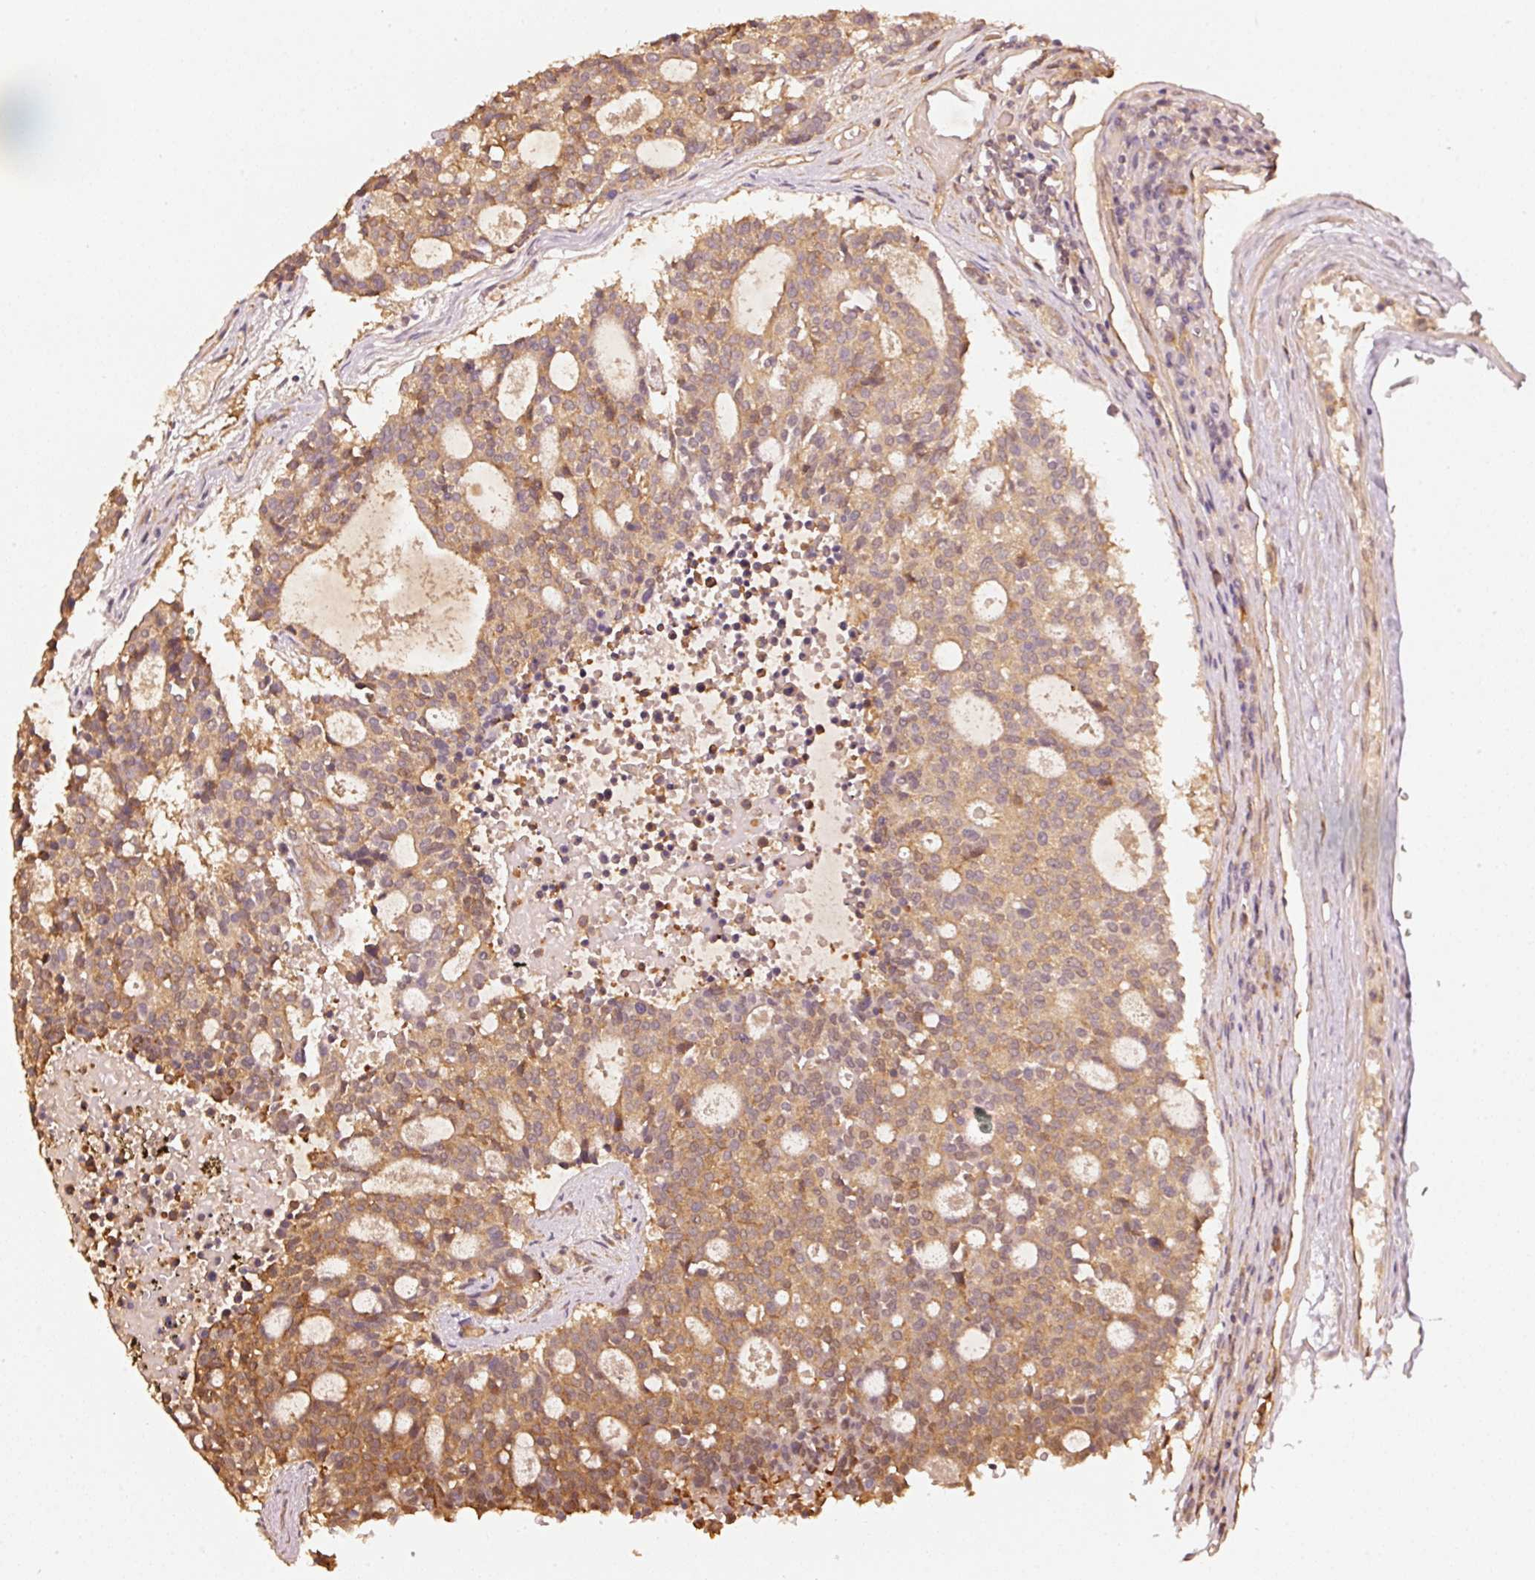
{"staining": {"intensity": "moderate", "quantity": ">75%", "location": "cytoplasmic/membranous"}, "tissue": "carcinoid", "cell_type": "Tumor cells", "image_type": "cancer", "snomed": [{"axis": "morphology", "description": "Carcinoid, malignant, NOS"}, {"axis": "topography", "description": "Pancreas"}], "caption": "Immunohistochemical staining of carcinoid displays medium levels of moderate cytoplasmic/membranous protein expression in approximately >75% of tumor cells. (IHC, brightfield microscopy, high magnification).", "gene": "STAU1", "patient": {"sex": "female", "age": 54}}